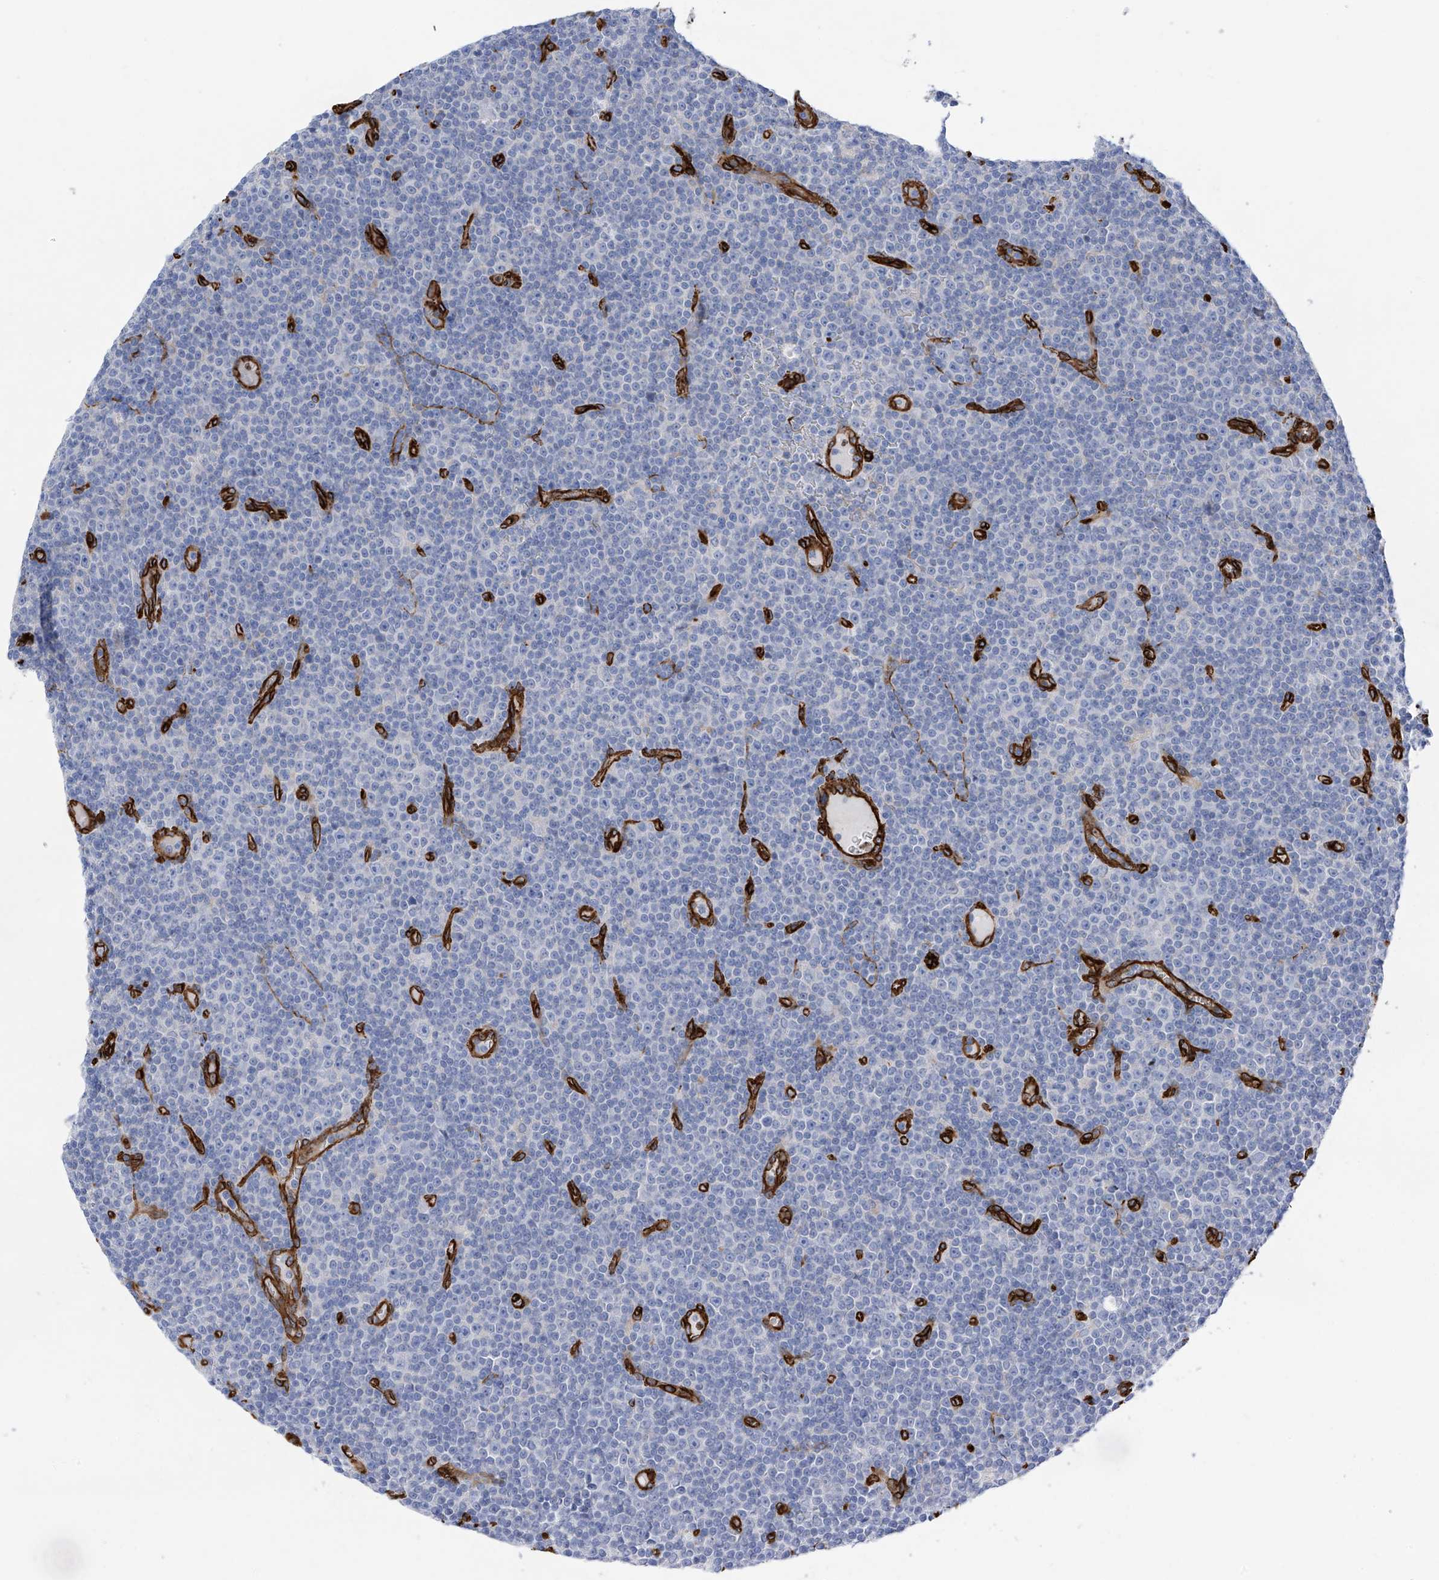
{"staining": {"intensity": "negative", "quantity": "none", "location": "none"}, "tissue": "lymphoma", "cell_type": "Tumor cells", "image_type": "cancer", "snomed": [{"axis": "morphology", "description": "Malignant lymphoma, non-Hodgkin's type, Low grade"}, {"axis": "topography", "description": "Lymph node"}], "caption": "A photomicrograph of human low-grade malignant lymphoma, non-Hodgkin's type is negative for staining in tumor cells.", "gene": "UBTD1", "patient": {"sex": "female", "age": 67}}